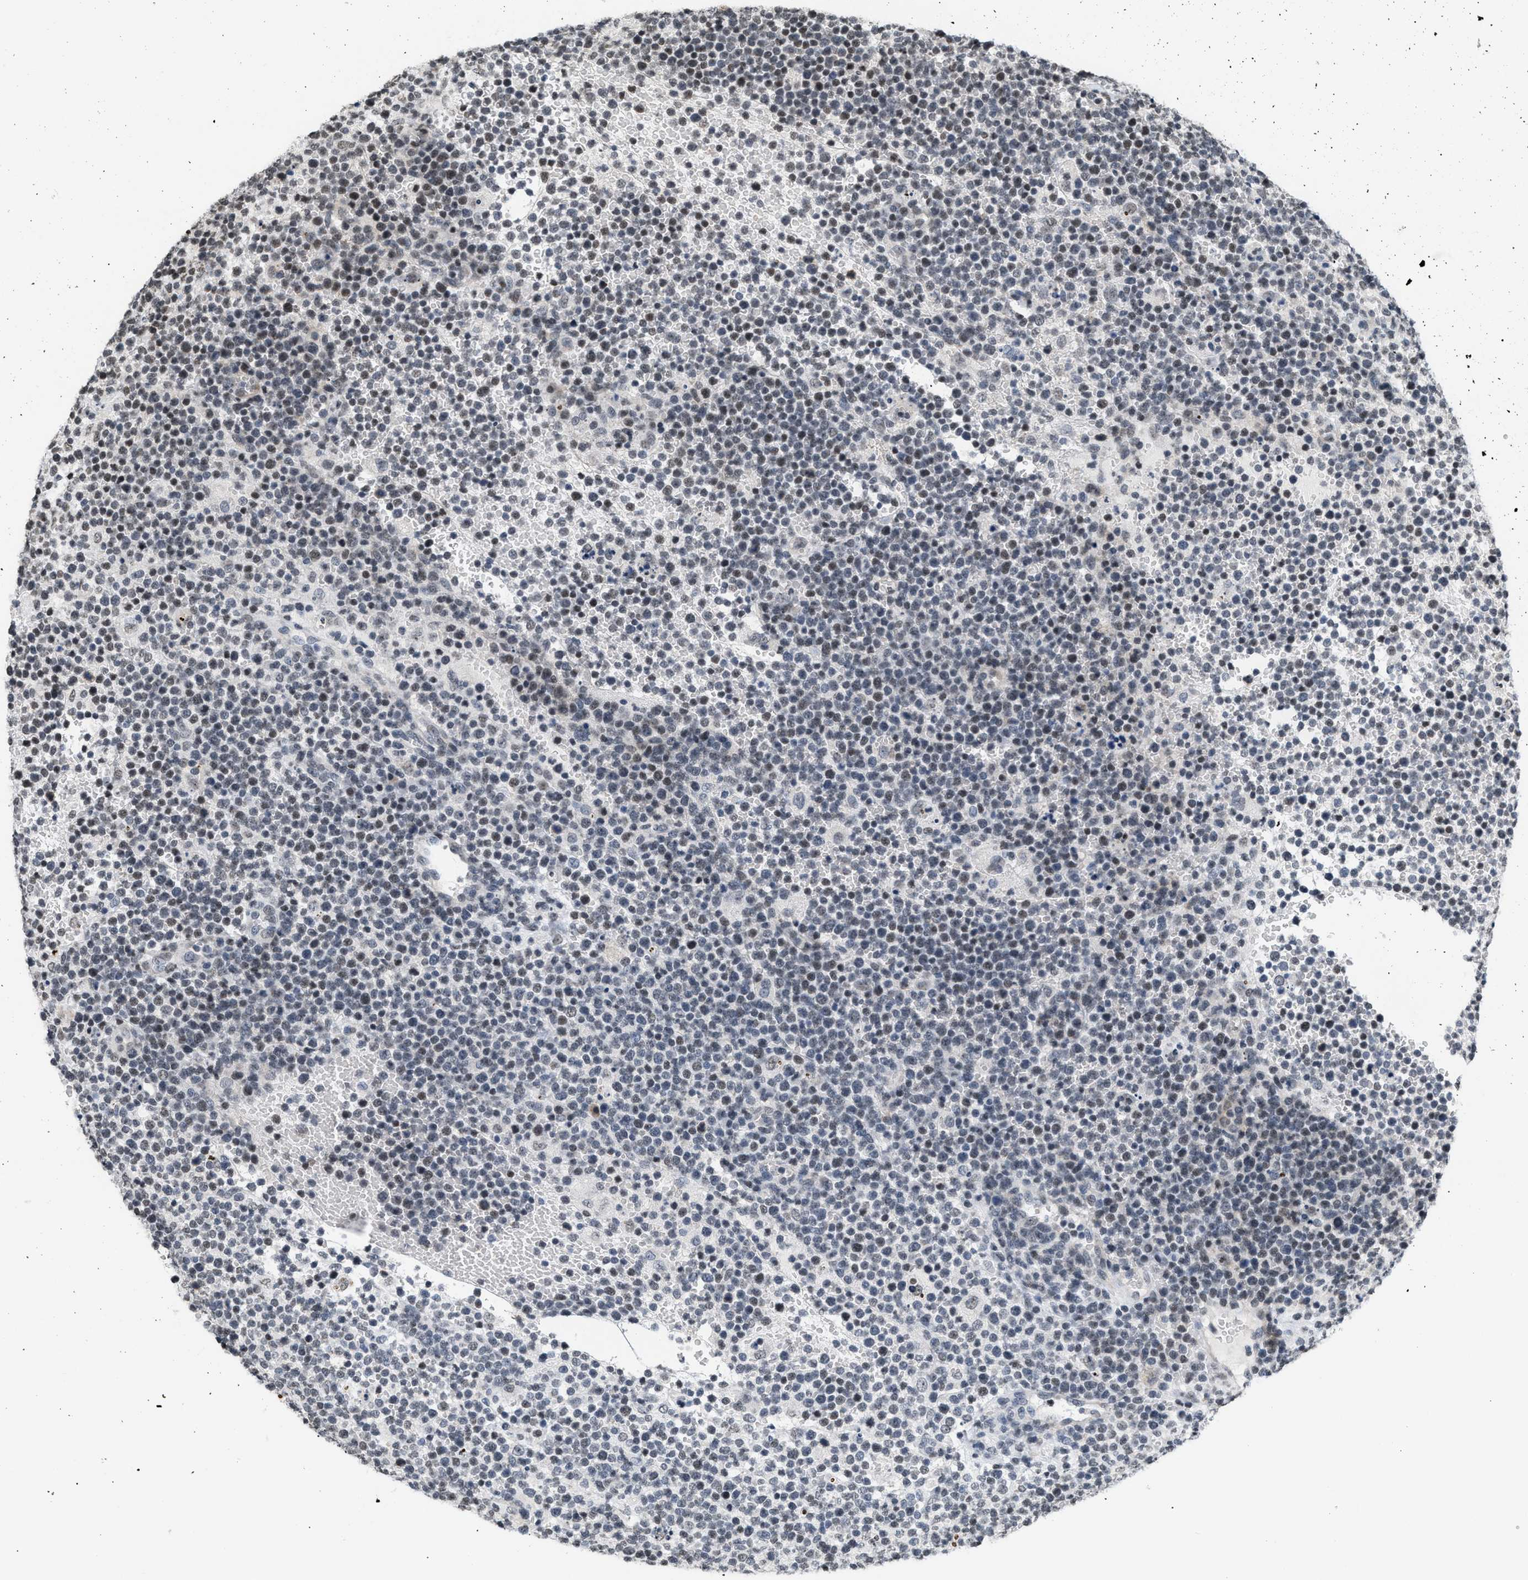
{"staining": {"intensity": "weak", "quantity": "25%-75%", "location": "nuclear"}, "tissue": "lymphoma", "cell_type": "Tumor cells", "image_type": "cancer", "snomed": [{"axis": "morphology", "description": "Malignant lymphoma, non-Hodgkin's type, High grade"}, {"axis": "topography", "description": "Lymph node"}], "caption": "This is an image of IHC staining of malignant lymphoma, non-Hodgkin's type (high-grade), which shows weak positivity in the nuclear of tumor cells.", "gene": "RAF1", "patient": {"sex": "male", "age": 61}}